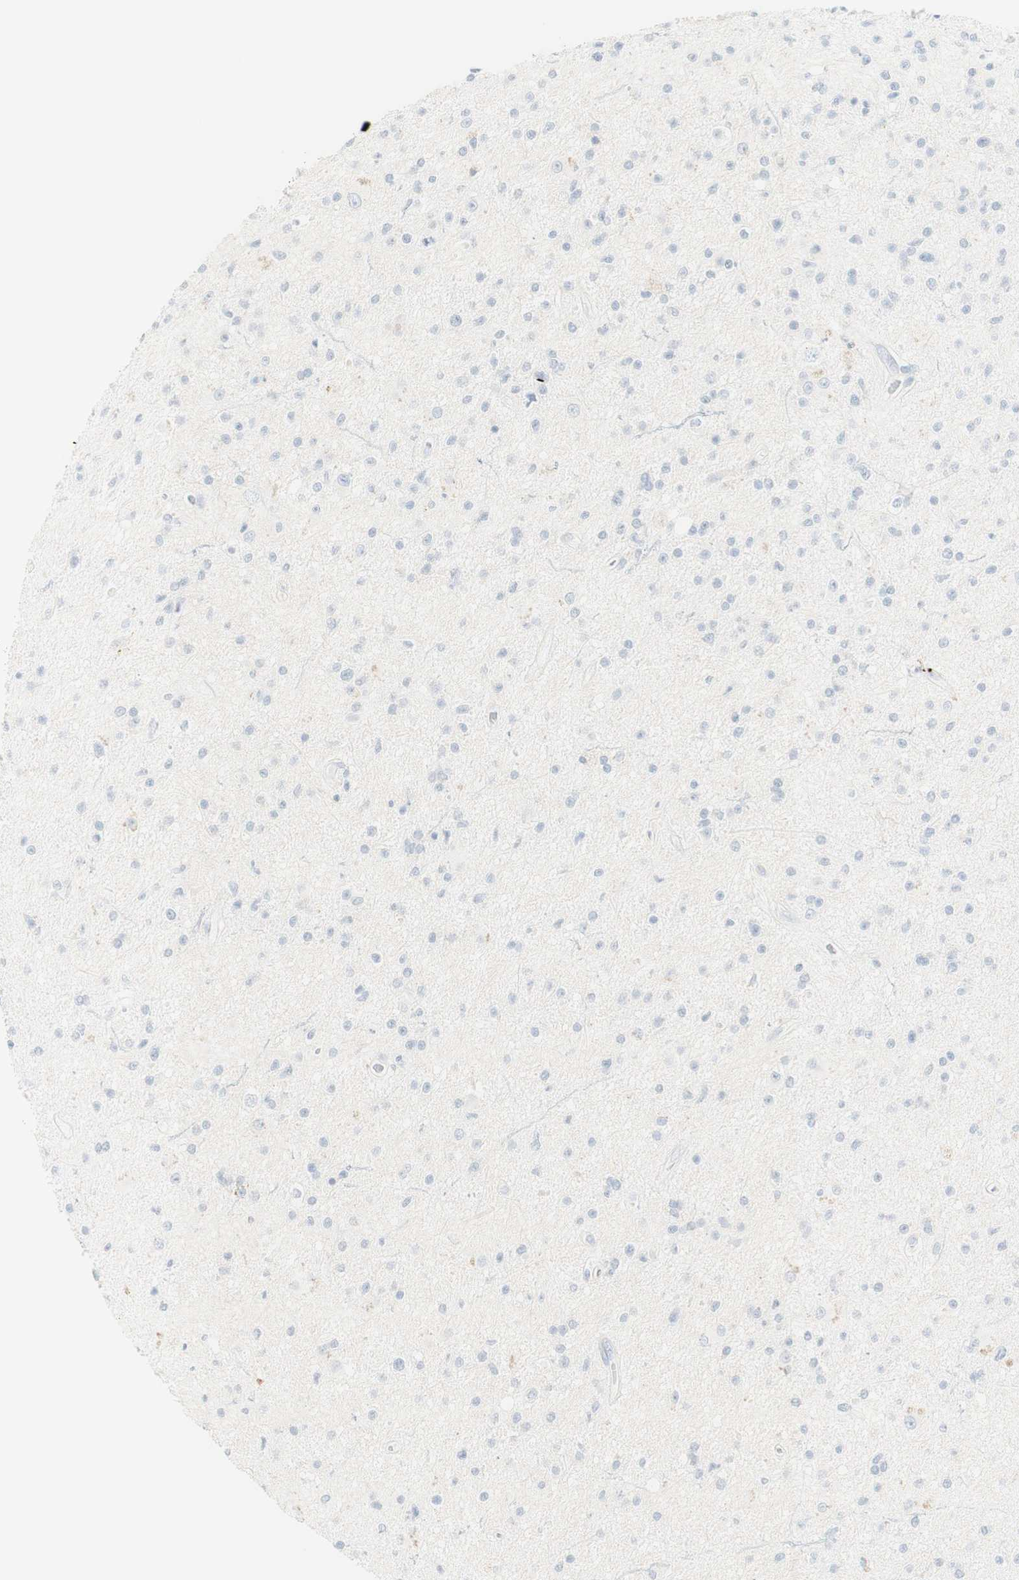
{"staining": {"intensity": "negative", "quantity": "none", "location": "none"}, "tissue": "glioma", "cell_type": "Tumor cells", "image_type": "cancer", "snomed": [{"axis": "morphology", "description": "Glioma, malignant, High grade"}, {"axis": "topography", "description": "Brain"}], "caption": "Glioma stained for a protein using immunohistochemistry (IHC) demonstrates no staining tumor cells.", "gene": "MDK", "patient": {"sex": "male", "age": 33}}